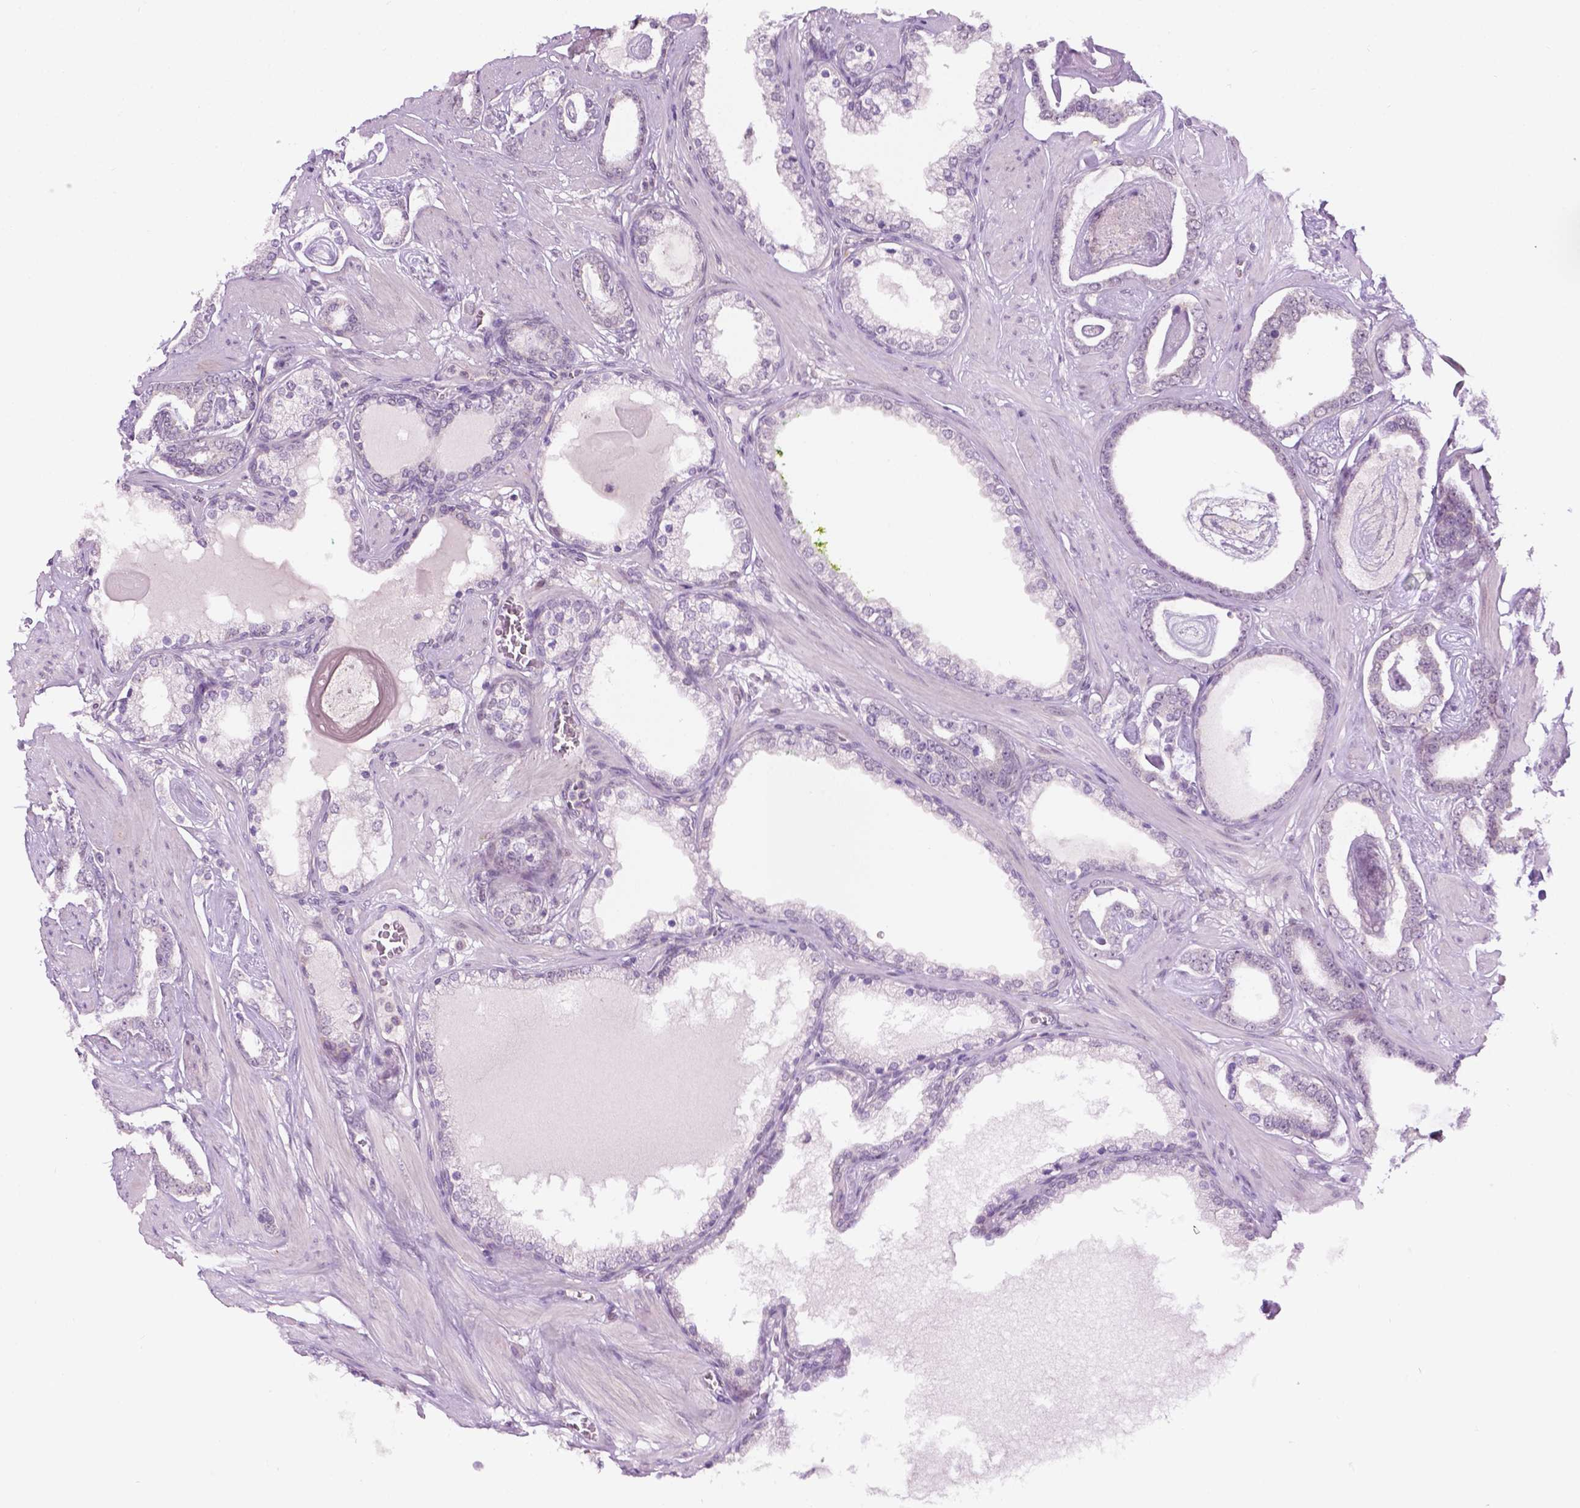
{"staining": {"intensity": "negative", "quantity": "none", "location": "none"}, "tissue": "prostate cancer", "cell_type": "Tumor cells", "image_type": "cancer", "snomed": [{"axis": "morphology", "description": "Adenocarcinoma, High grade"}, {"axis": "topography", "description": "Prostate"}], "caption": "An image of human prostate high-grade adenocarcinoma is negative for staining in tumor cells.", "gene": "DENND4A", "patient": {"sex": "male", "age": 63}}